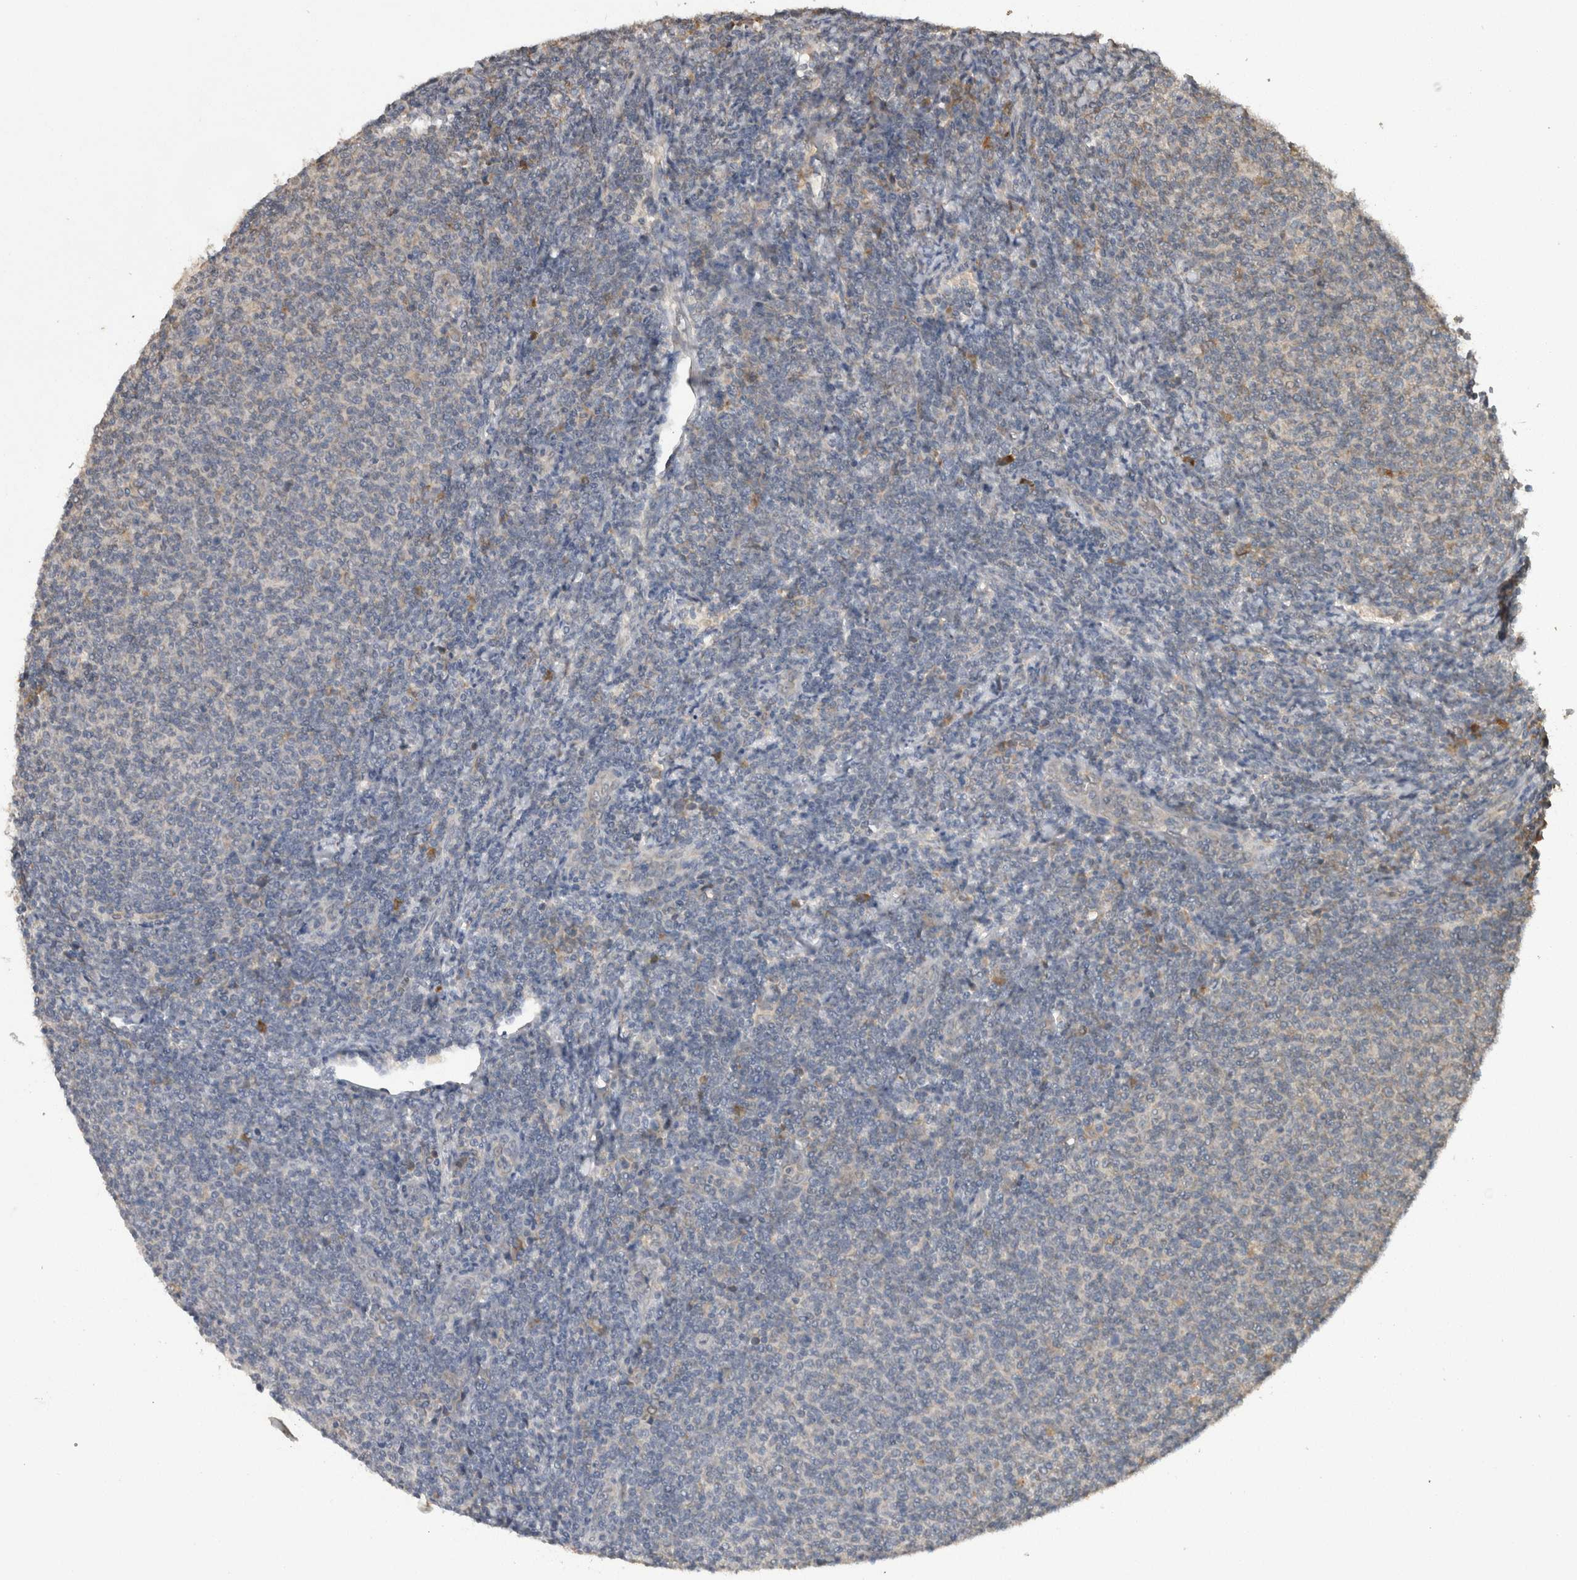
{"staining": {"intensity": "negative", "quantity": "none", "location": "none"}, "tissue": "lymphoma", "cell_type": "Tumor cells", "image_type": "cancer", "snomed": [{"axis": "morphology", "description": "Malignant lymphoma, non-Hodgkin's type, Low grade"}, {"axis": "topography", "description": "Lymph node"}], "caption": "Immunohistochemical staining of lymphoma displays no significant positivity in tumor cells.", "gene": "ADGRL3", "patient": {"sex": "male", "age": 66}}